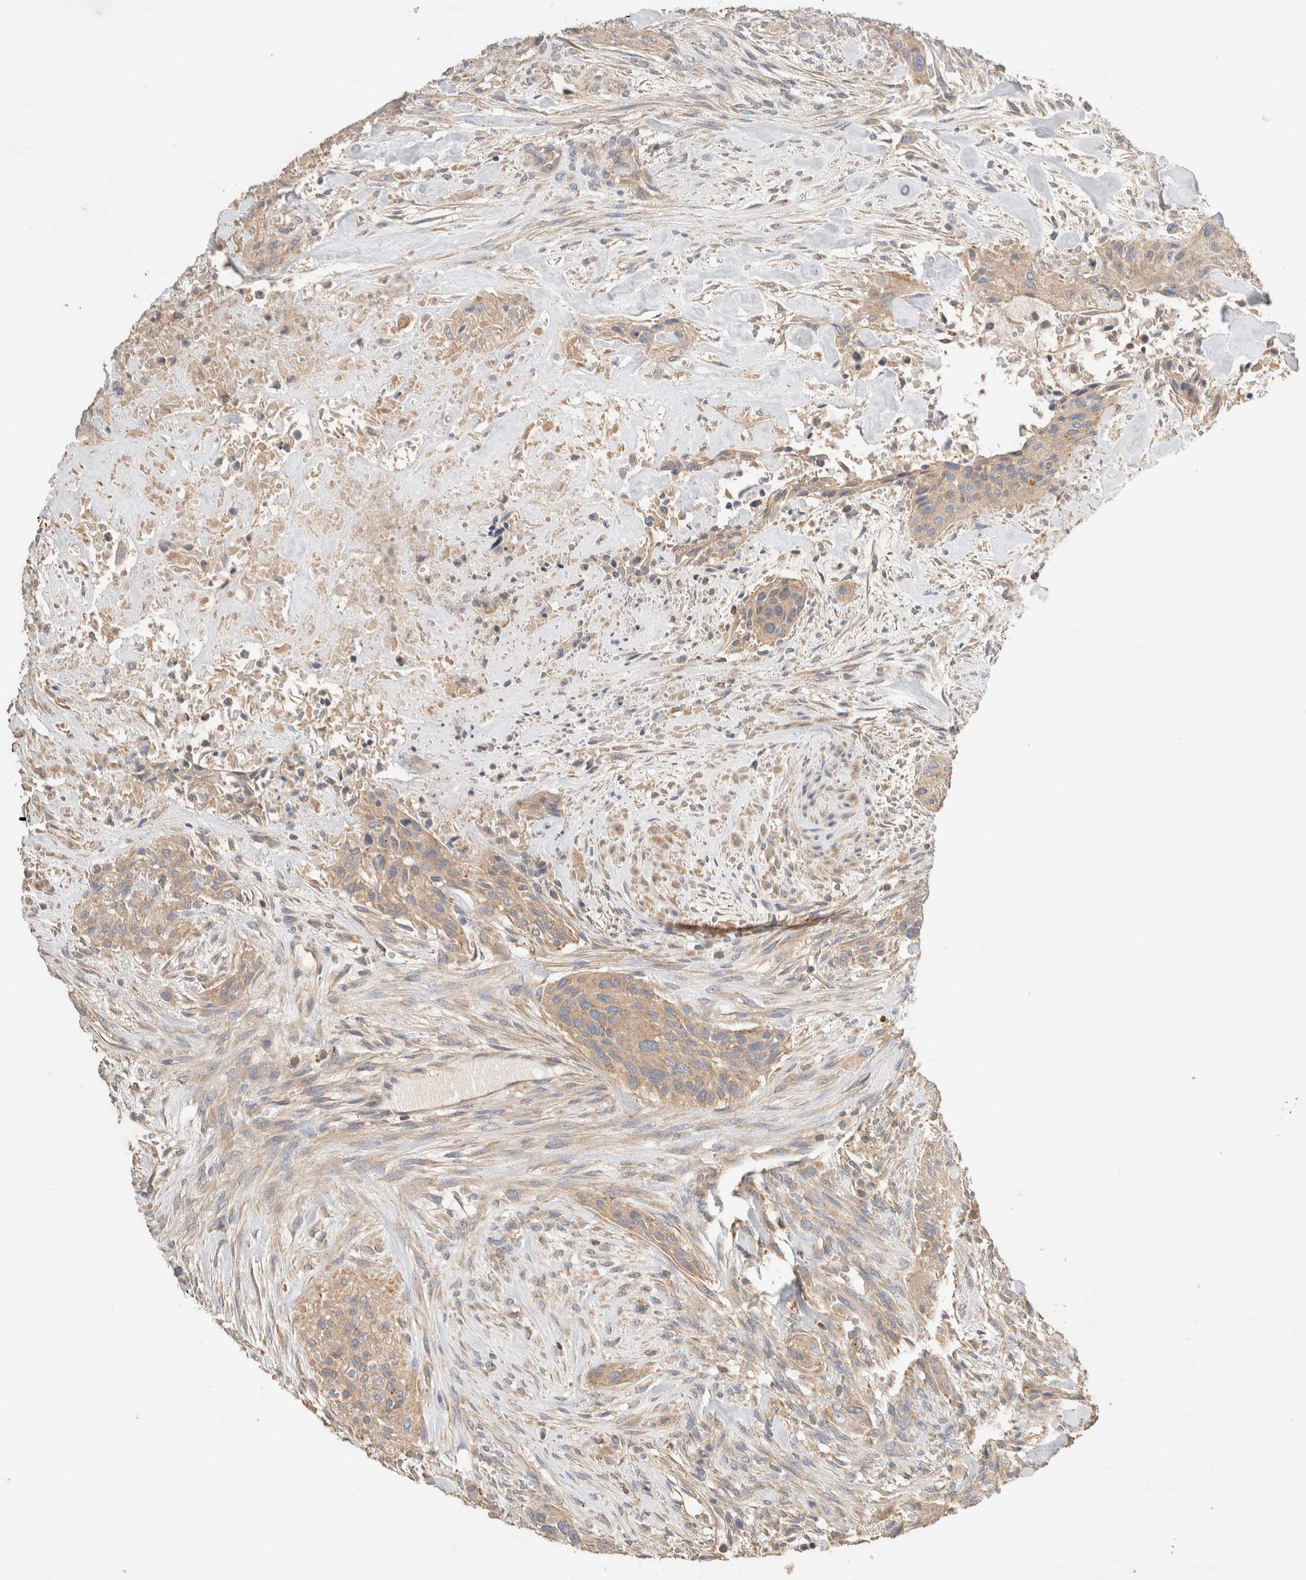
{"staining": {"intensity": "weak", "quantity": ">75%", "location": "cytoplasmic/membranous"}, "tissue": "urothelial cancer", "cell_type": "Tumor cells", "image_type": "cancer", "snomed": [{"axis": "morphology", "description": "Urothelial carcinoma, High grade"}, {"axis": "topography", "description": "Urinary bladder"}], "caption": "Tumor cells display low levels of weak cytoplasmic/membranous expression in about >75% of cells in urothelial carcinoma (high-grade).", "gene": "B3GNTL1", "patient": {"sex": "male", "age": 35}}